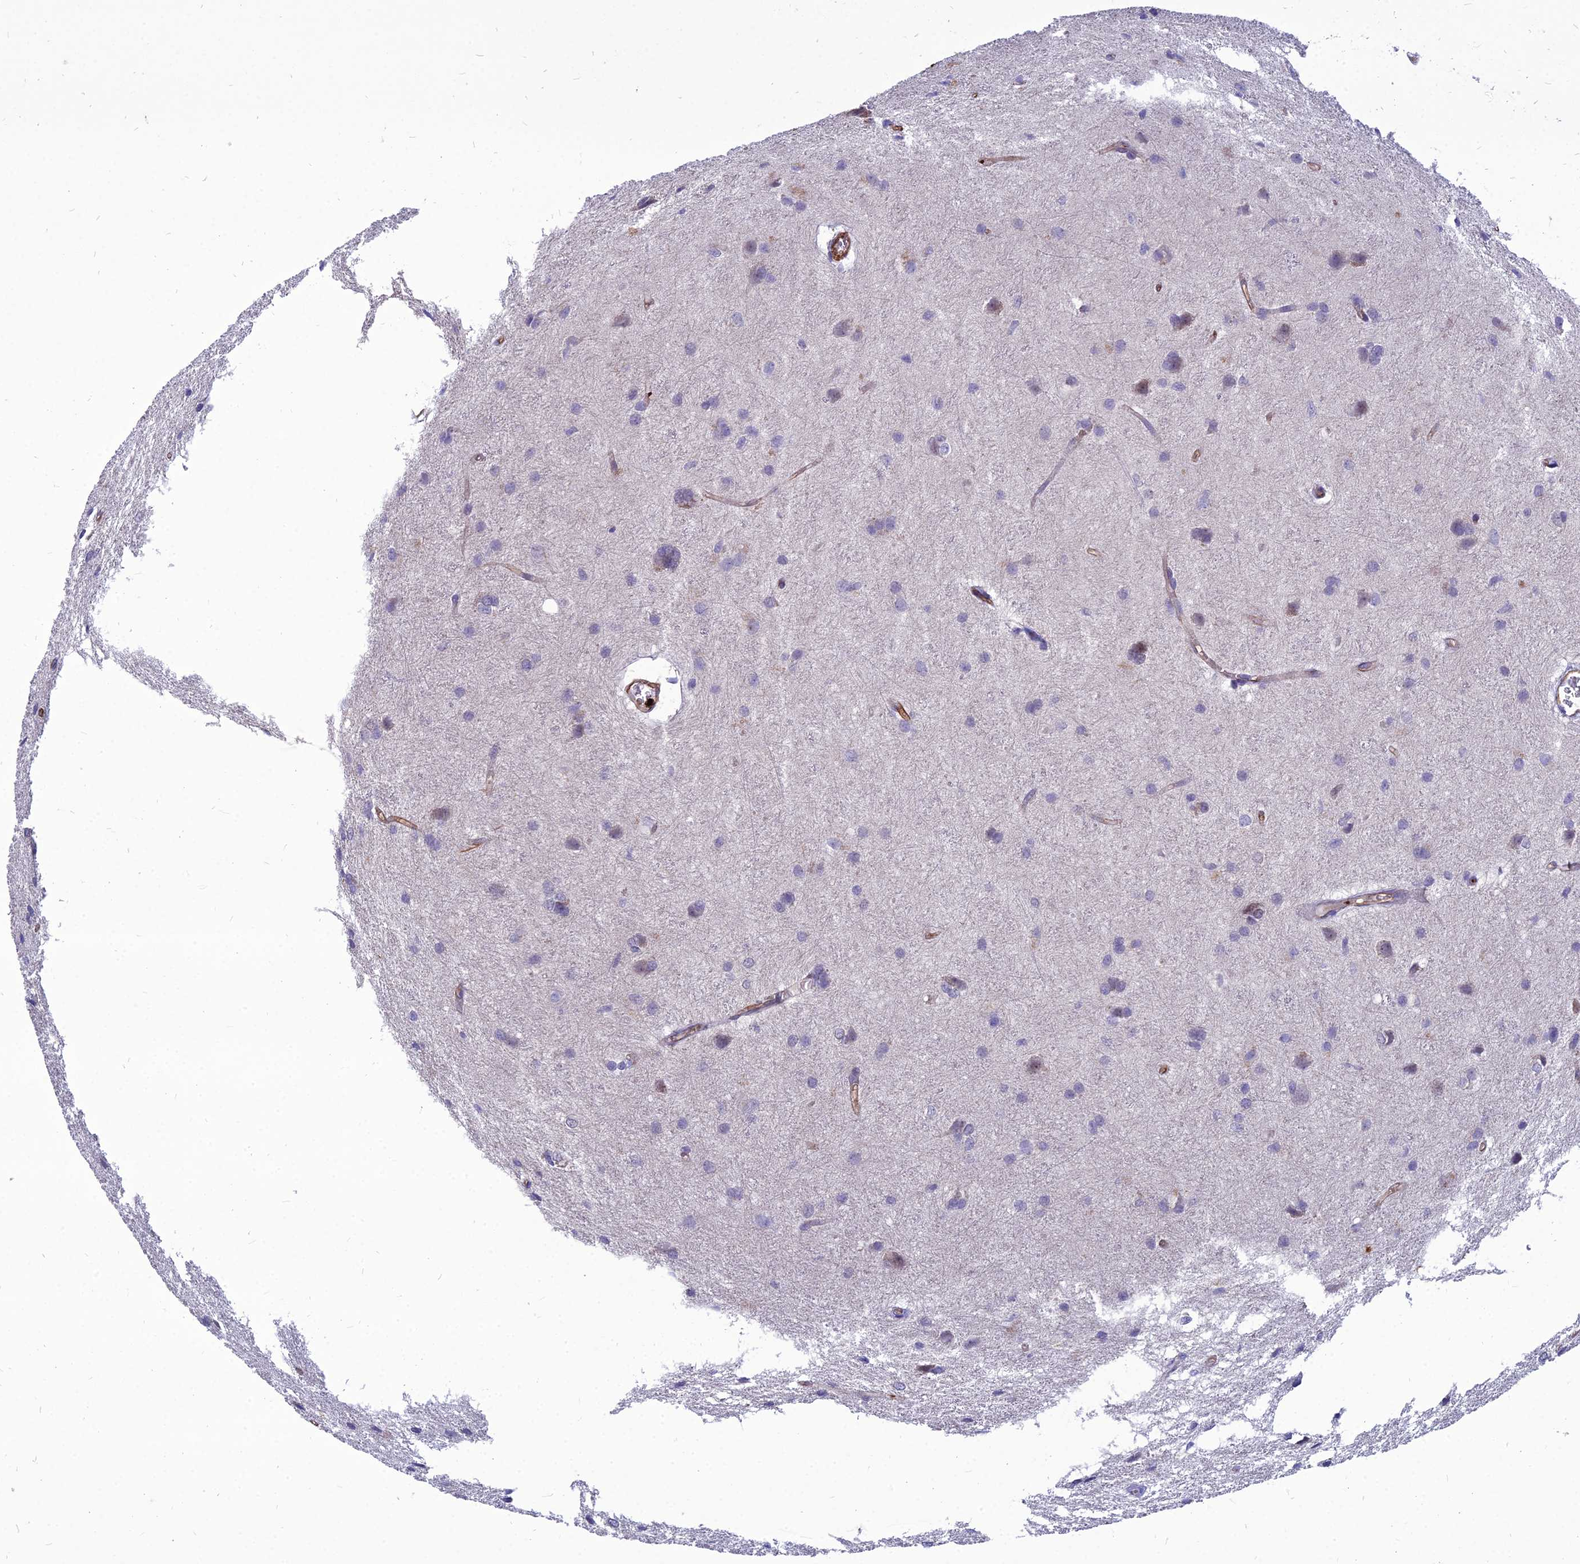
{"staining": {"intensity": "negative", "quantity": "none", "location": "none"}, "tissue": "glioma", "cell_type": "Tumor cells", "image_type": "cancer", "snomed": [{"axis": "morphology", "description": "Glioma, malignant, High grade"}, {"axis": "topography", "description": "Brain"}], "caption": "This is an IHC histopathology image of human malignant glioma (high-grade). There is no expression in tumor cells.", "gene": "PSMD11", "patient": {"sex": "female", "age": 50}}